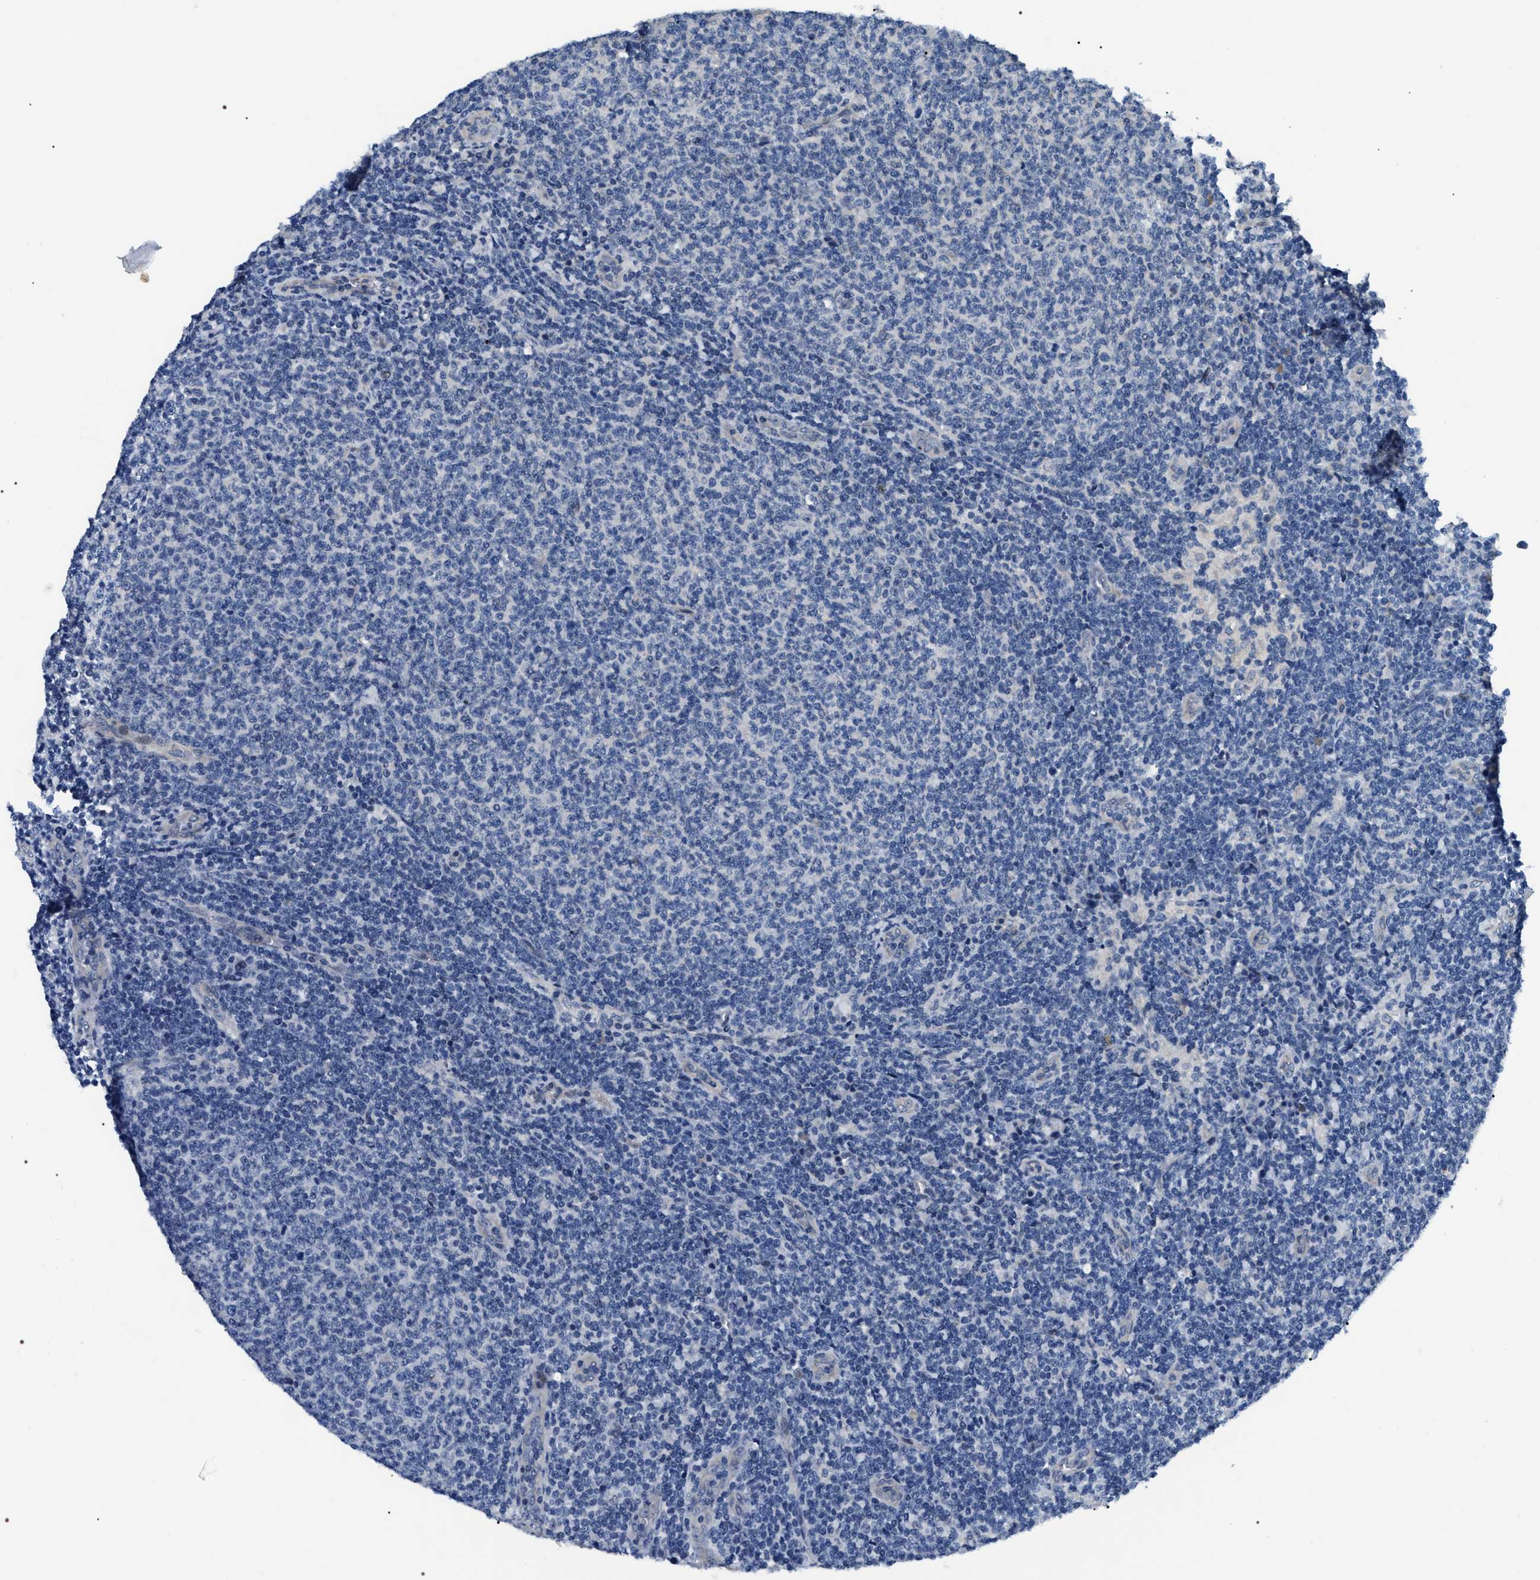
{"staining": {"intensity": "negative", "quantity": "none", "location": "none"}, "tissue": "lymphoma", "cell_type": "Tumor cells", "image_type": "cancer", "snomed": [{"axis": "morphology", "description": "Malignant lymphoma, non-Hodgkin's type, Low grade"}, {"axis": "topography", "description": "Lymph node"}], "caption": "Immunohistochemistry of human malignant lymphoma, non-Hodgkin's type (low-grade) shows no positivity in tumor cells.", "gene": "IFT81", "patient": {"sex": "male", "age": 57}}